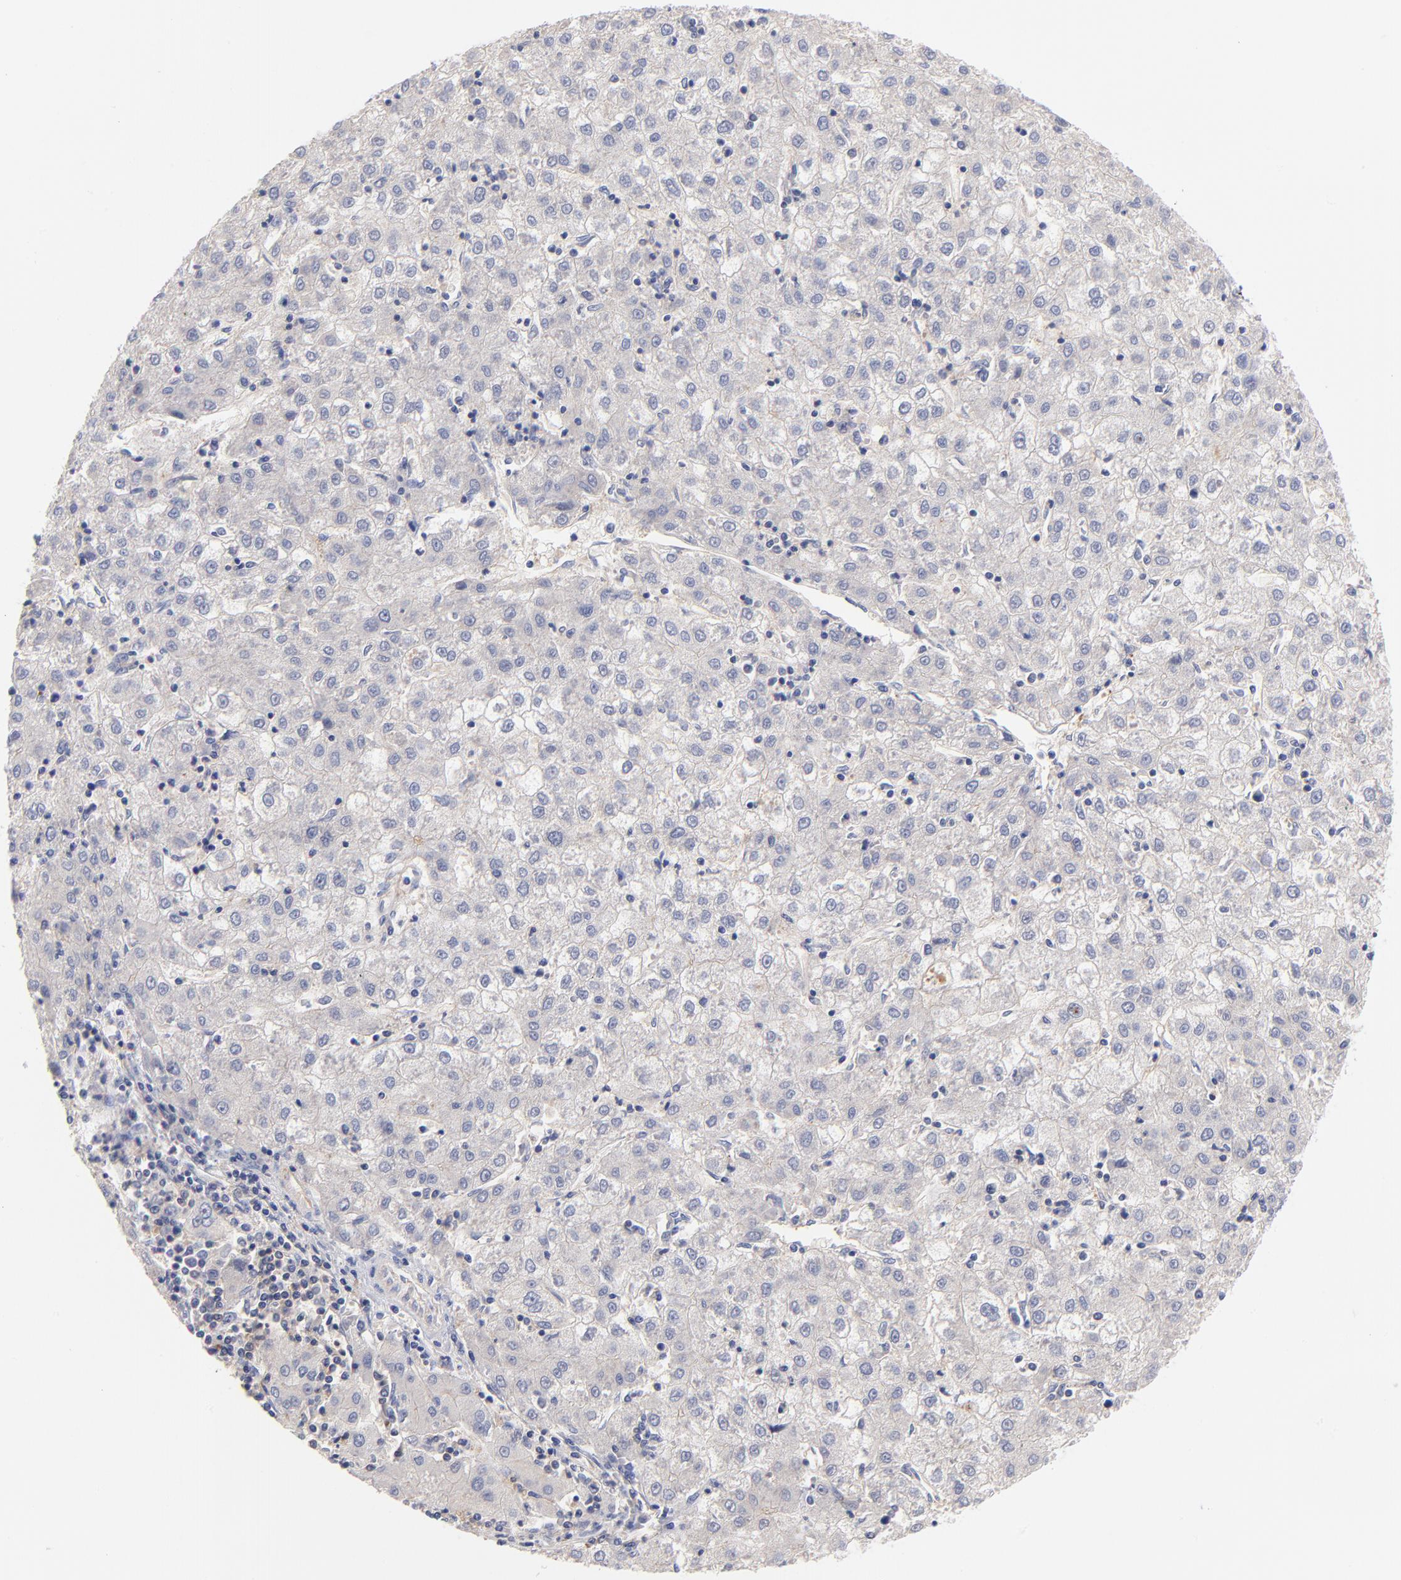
{"staining": {"intensity": "negative", "quantity": "none", "location": "none"}, "tissue": "liver cancer", "cell_type": "Tumor cells", "image_type": "cancer", "snomed": [{"axis": "morphology", "description": "Carcinoma, Hepatocellular, NOS"}, {"axis": "topography", "description": "Liver"}], "caption": "This micrograph is of liver cancer (hepatocellular carcinoma) stained with IHC to label a protein in brown with the nuclei are counter-stained blue. There is no expression in tumor cells.", "gene": "KREMEN2", "patient": {"sex": "male", "age": 72}}